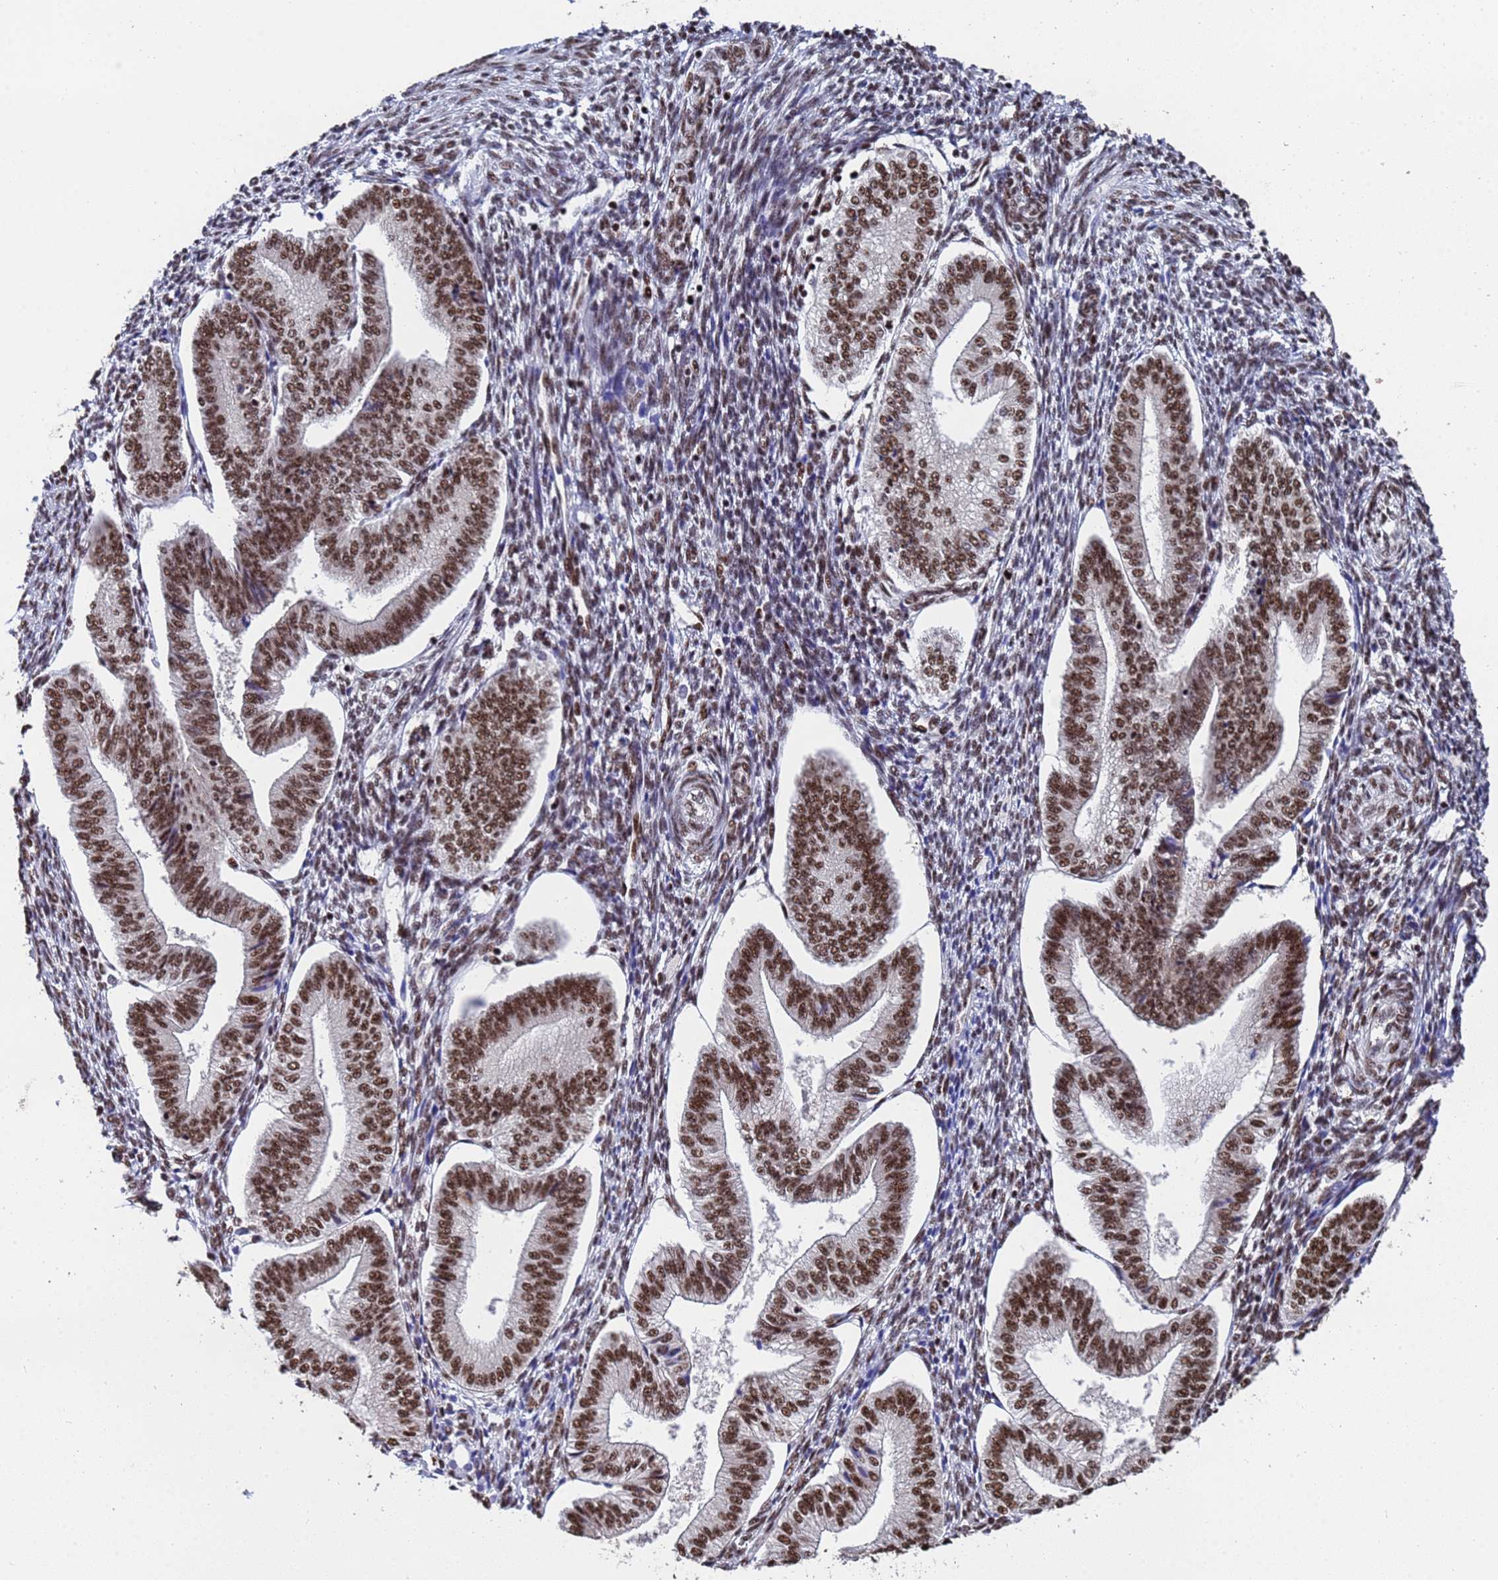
{"staining": {"intensity": "moderate", "quantity": "25%-75%", "location": "nuclear"}, "tissue": "endometrium", "cell_type": "Cells in endometrial stroma", "image_type": "normal", "snomed": [{"axis": "morphology", "description": "Normal tissue, NOS"}, {"axis": "topography", "description": "Endometrium"}], "caption": "Immunohistochemical staining of benign endometrium demonstrates moderate nuclear protein staining in about 25%-75% of cells in endometrial stroma.", "gene": "SF3B2", "patient": {"sex": "female", "age": 34}}